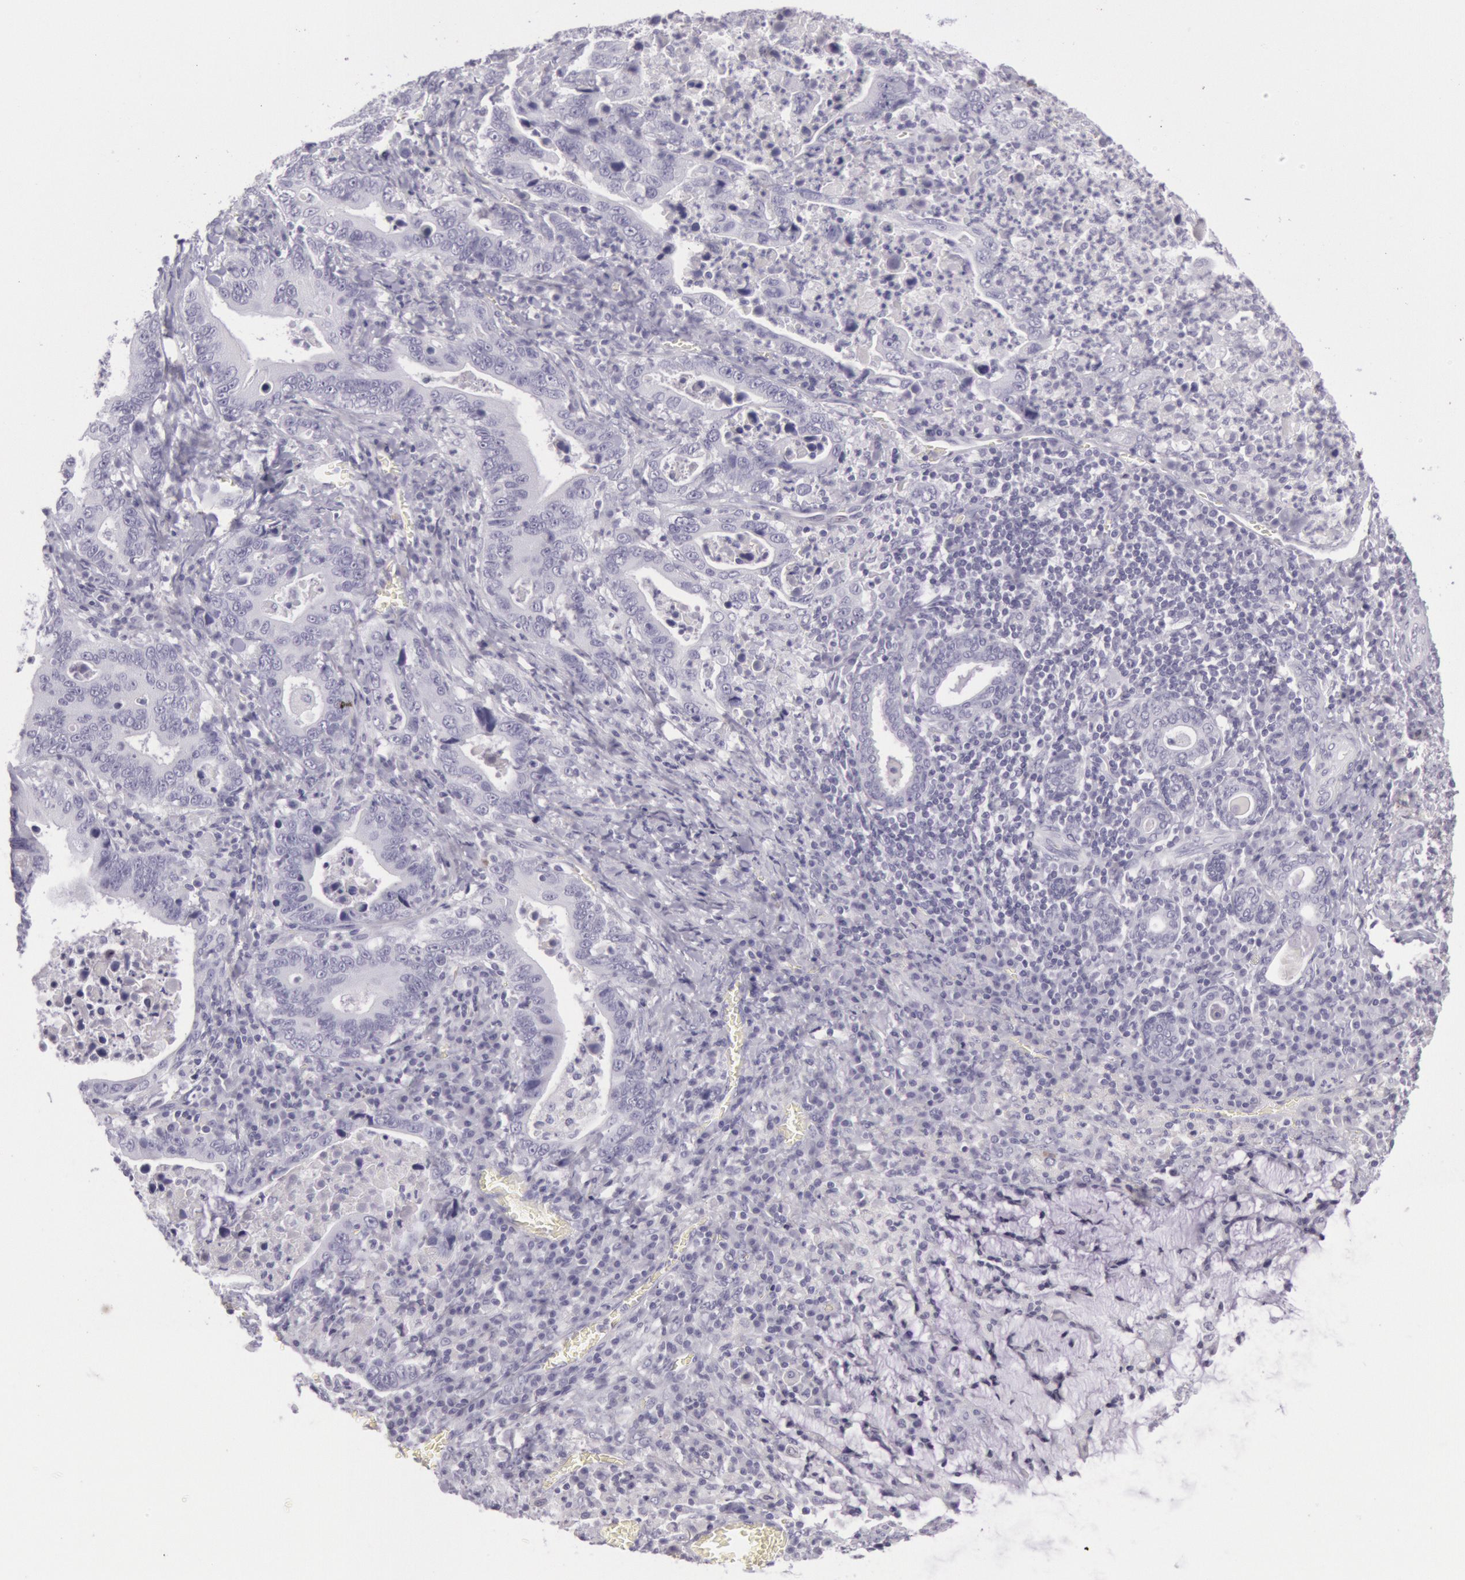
{"staining": {"intensity": "negative", "quantity": "none", "location": "none"}, "tissue": "stomach cancer", "cell_type": "Tumor cells", "image_type": "cancer", "snomed": [{"axis": "morphology", "description": "Adenocarcinoma, NOS"}, {"axis": "topography", "description": "Stomach, upper"}], "caption": "Tumor cells are negative for brown protein staining in stomach cancer.", "gene": "CKB", "patient": {"sex": "male", "age": 63}}